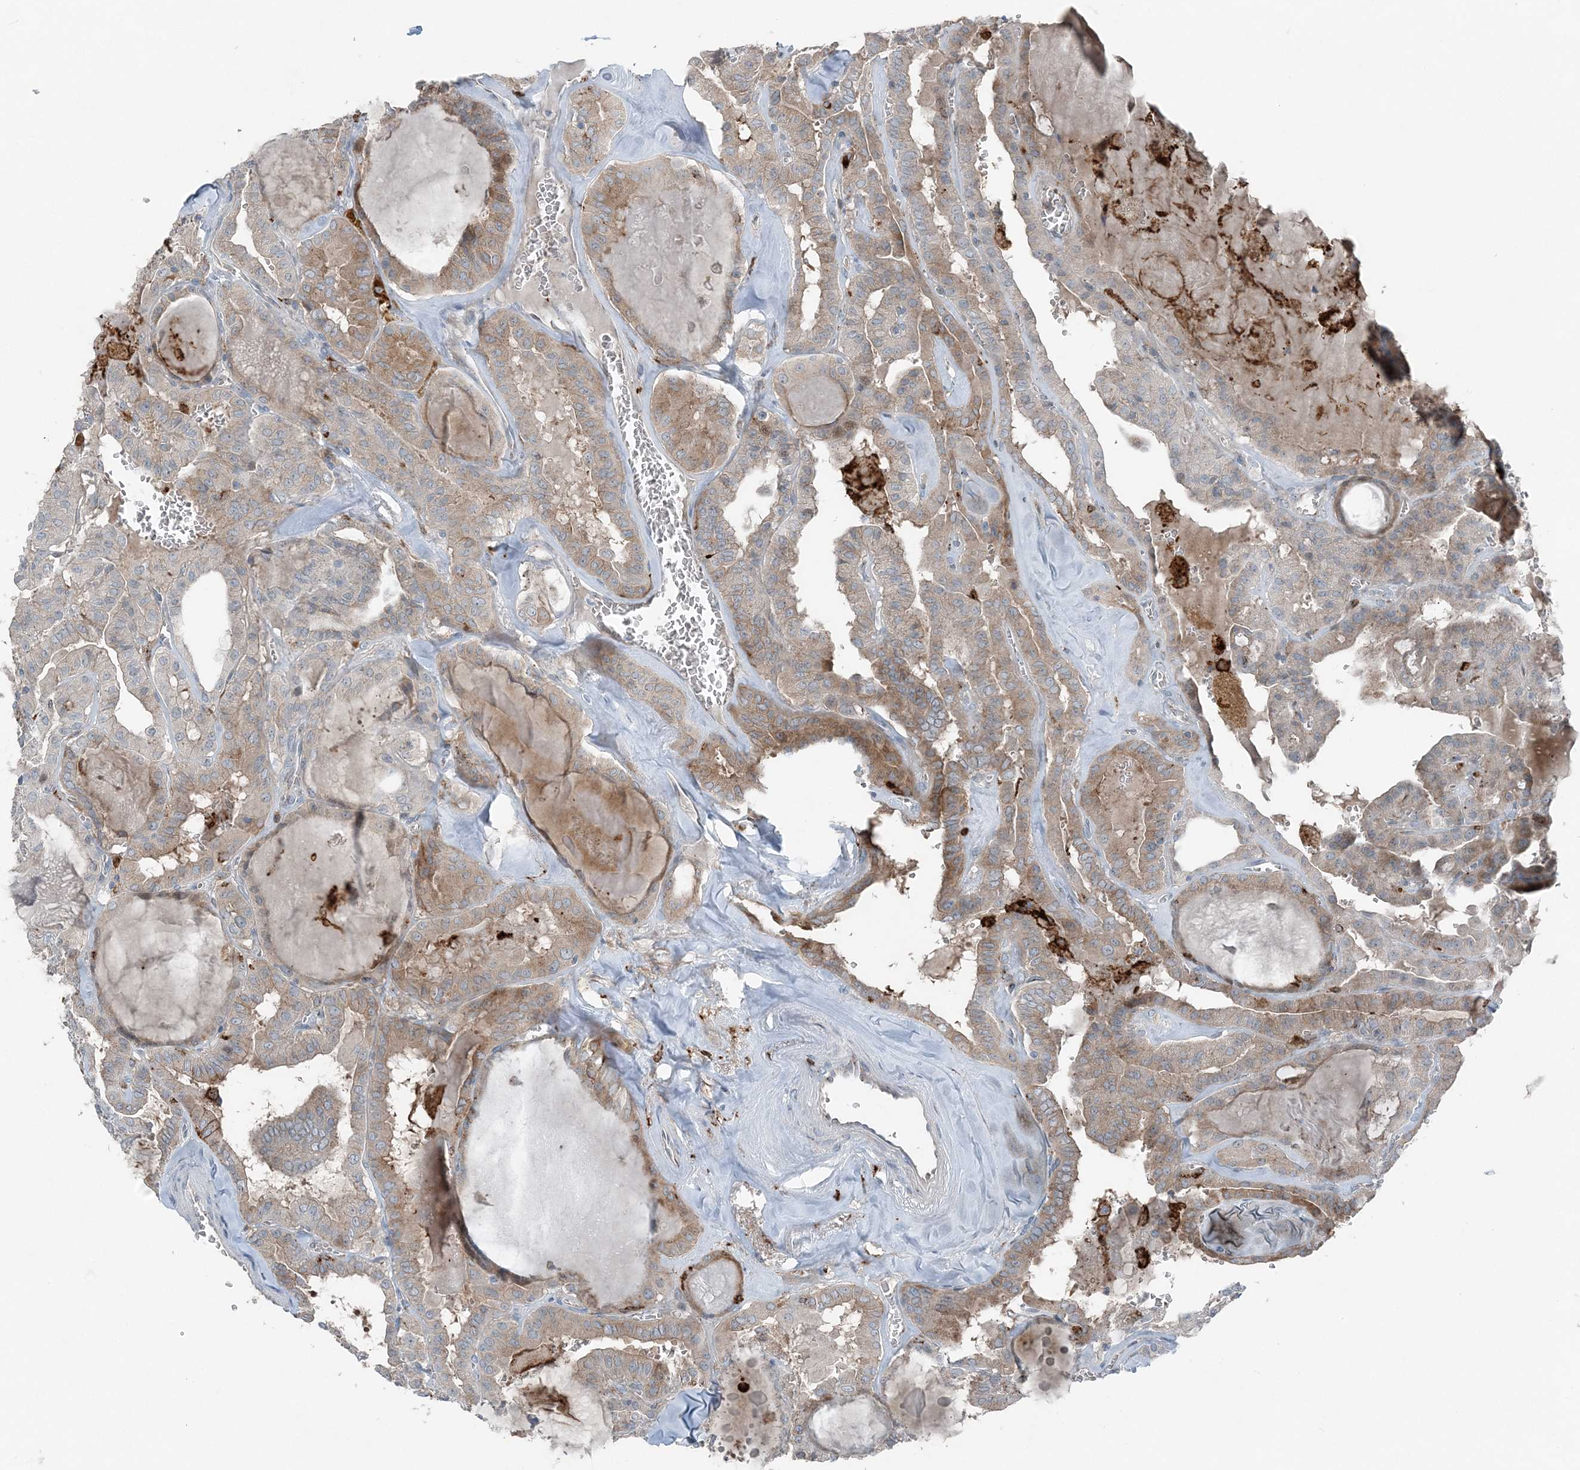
{"staining": {"intensity": "moderate", "quantity": "<25%", "location": "cytoplasmic/membranous"}, "tissue": "thyroid cancer", "cell_type": "Tumor cells", "image_type": "cancer", "snomed": [{"axis": "morphology", "description": "Papillary adenocarcinoma, NOS"}, {"axis": "topography", "description": "Thyroid gland"}], "caption": "Approximately <25% of tumor cells in thyroid cancer display moderate cytoplasmic/membranous protein positivity as visualized by brown immunohistochemical staining.", "gene": "KY", "patient": {"sex": "male", "age": 52}}